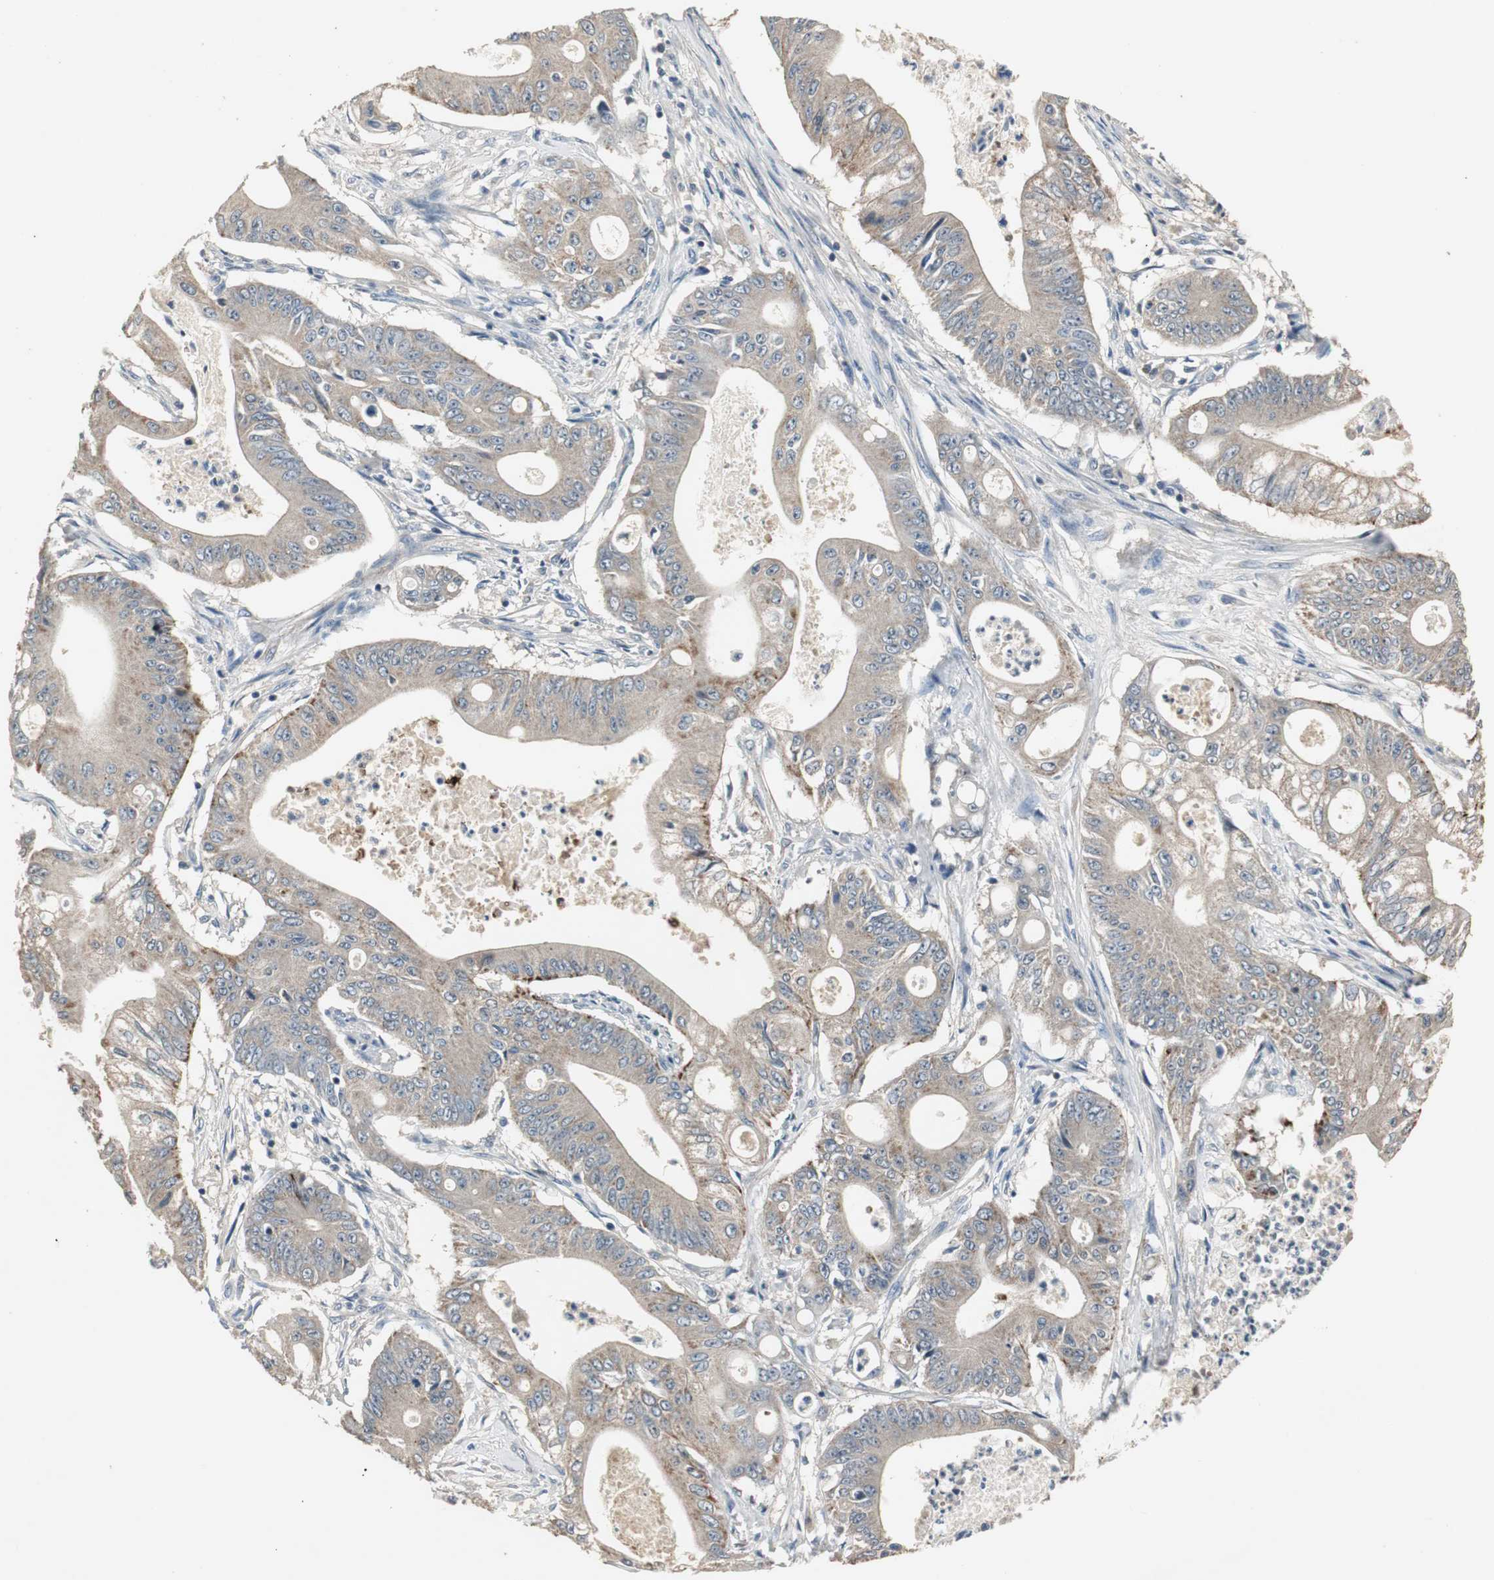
{"staining": {"intensity": "weak", "quantity": ">75%", "location": "cytoplasmic/membranous"}, "tissue": "pancreatic cancer", "cell_type": "Tumor cells", "image_type": "cancer", "snomed": [{"axis": "morphology", "description": "Normal tissue, NOS"}, {"axis": "topography", "description": "Lymph node"}], "caption": "High-power microscopy captured an IHC photomicrograph of pancreatic cancer, revealing weak cytoplasmic/membranous expression in about >75% of tumor cells.", "gene": "PTPRN2", "patient": {"sex": "male", "age": 62}}